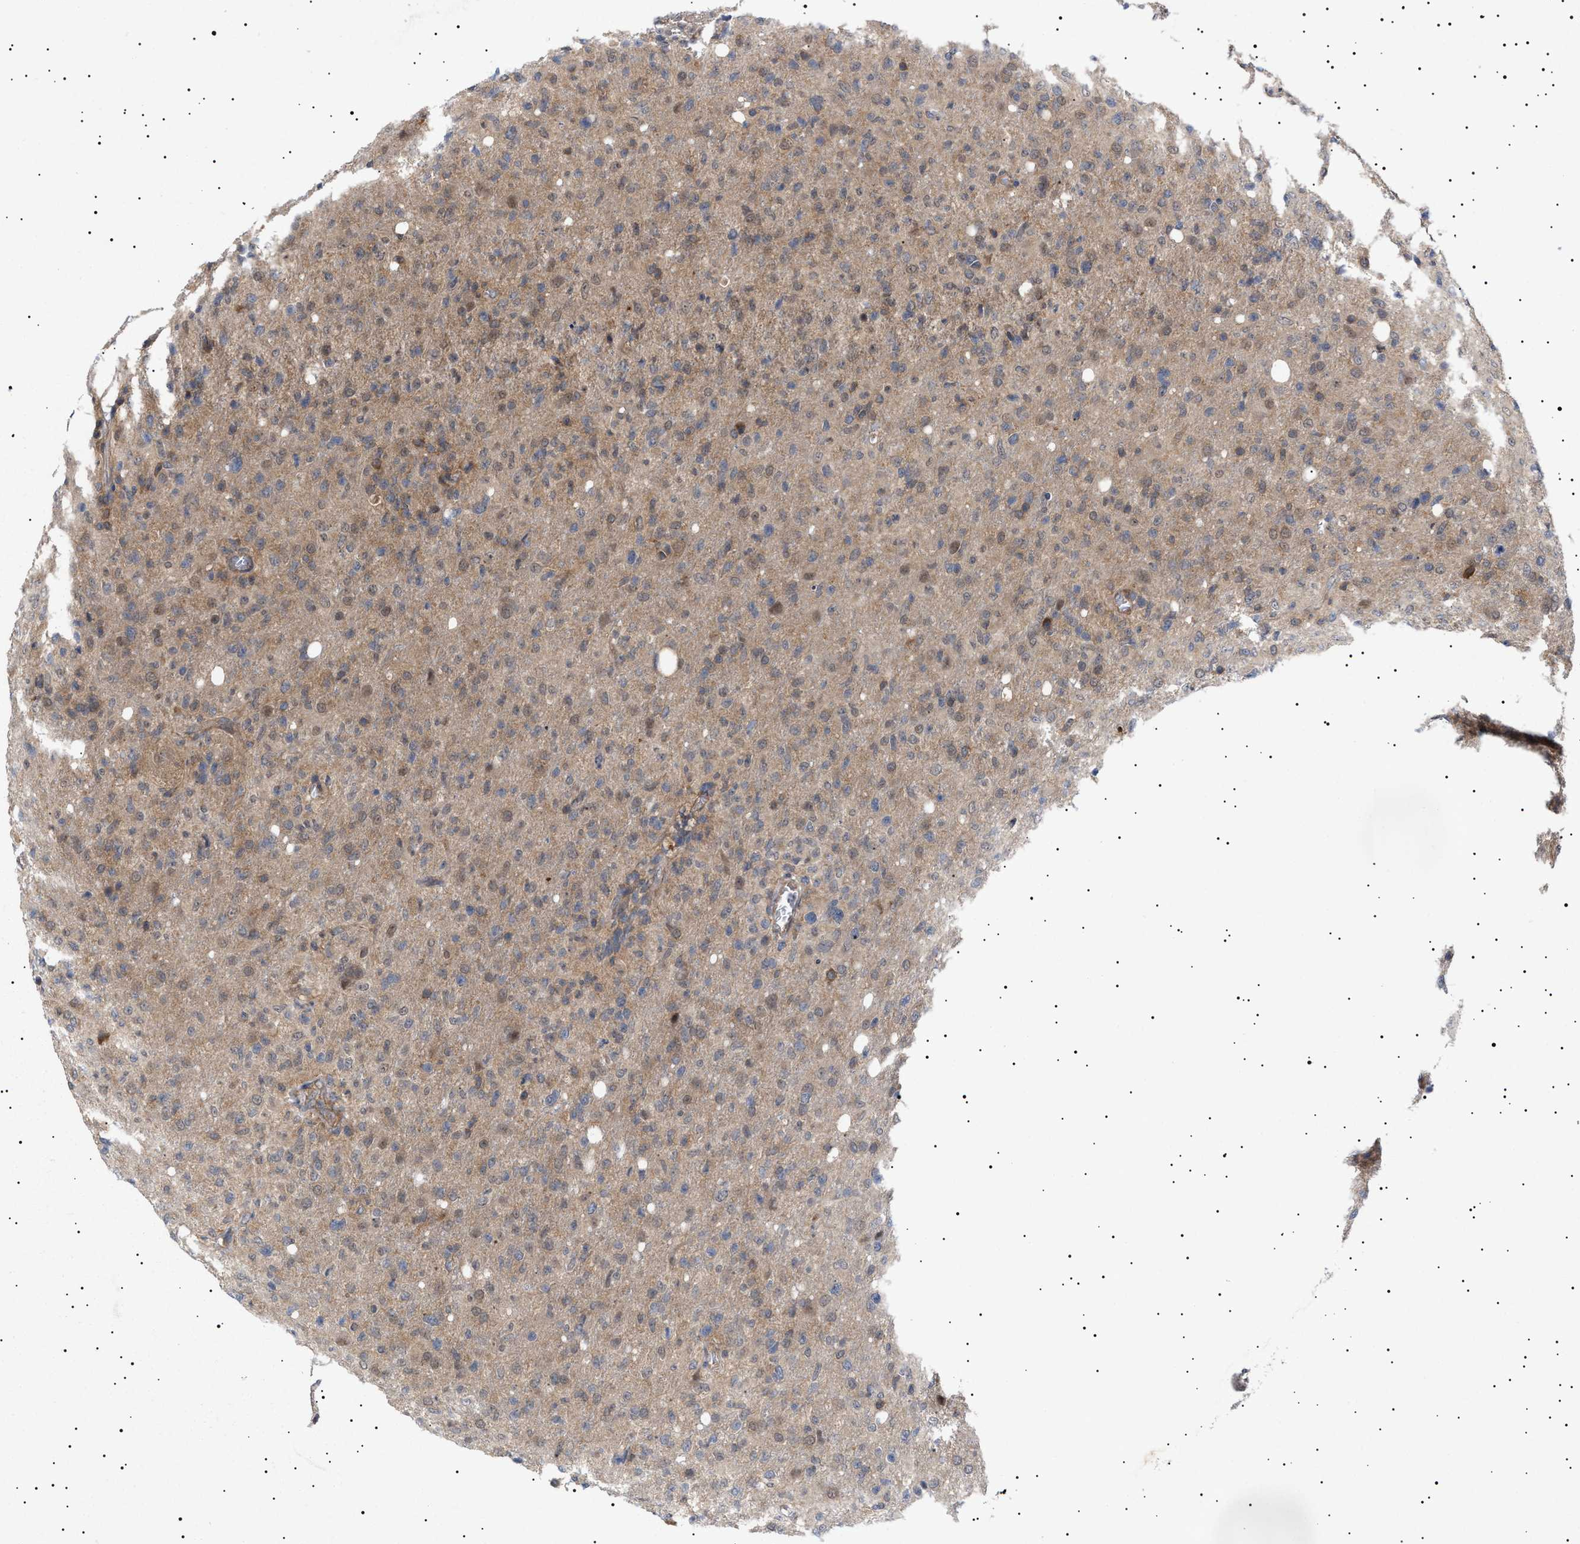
{"staining": {"intensity": "weak", "quantity": ">75%", "location": "cytoplasmic/membranous"}, "tissue": "glioma", "cell_type": "Tumor cells", "image_type": "cancer", "snomed": [{"axis": "morphology", "description": "Glioma, malignant, High grade"}, {"axis": "topography", "description": "Brain"}], "caption": "Tumor cells reveal low levels of weak cytoplasmic/membranous staining in about >75% of cells in human glioma. (DAB IHC, brown staining for protein, blue staining for nuclei).", "gene": "NPLOC4", "patient": {"sex": "female", "age": 57}}